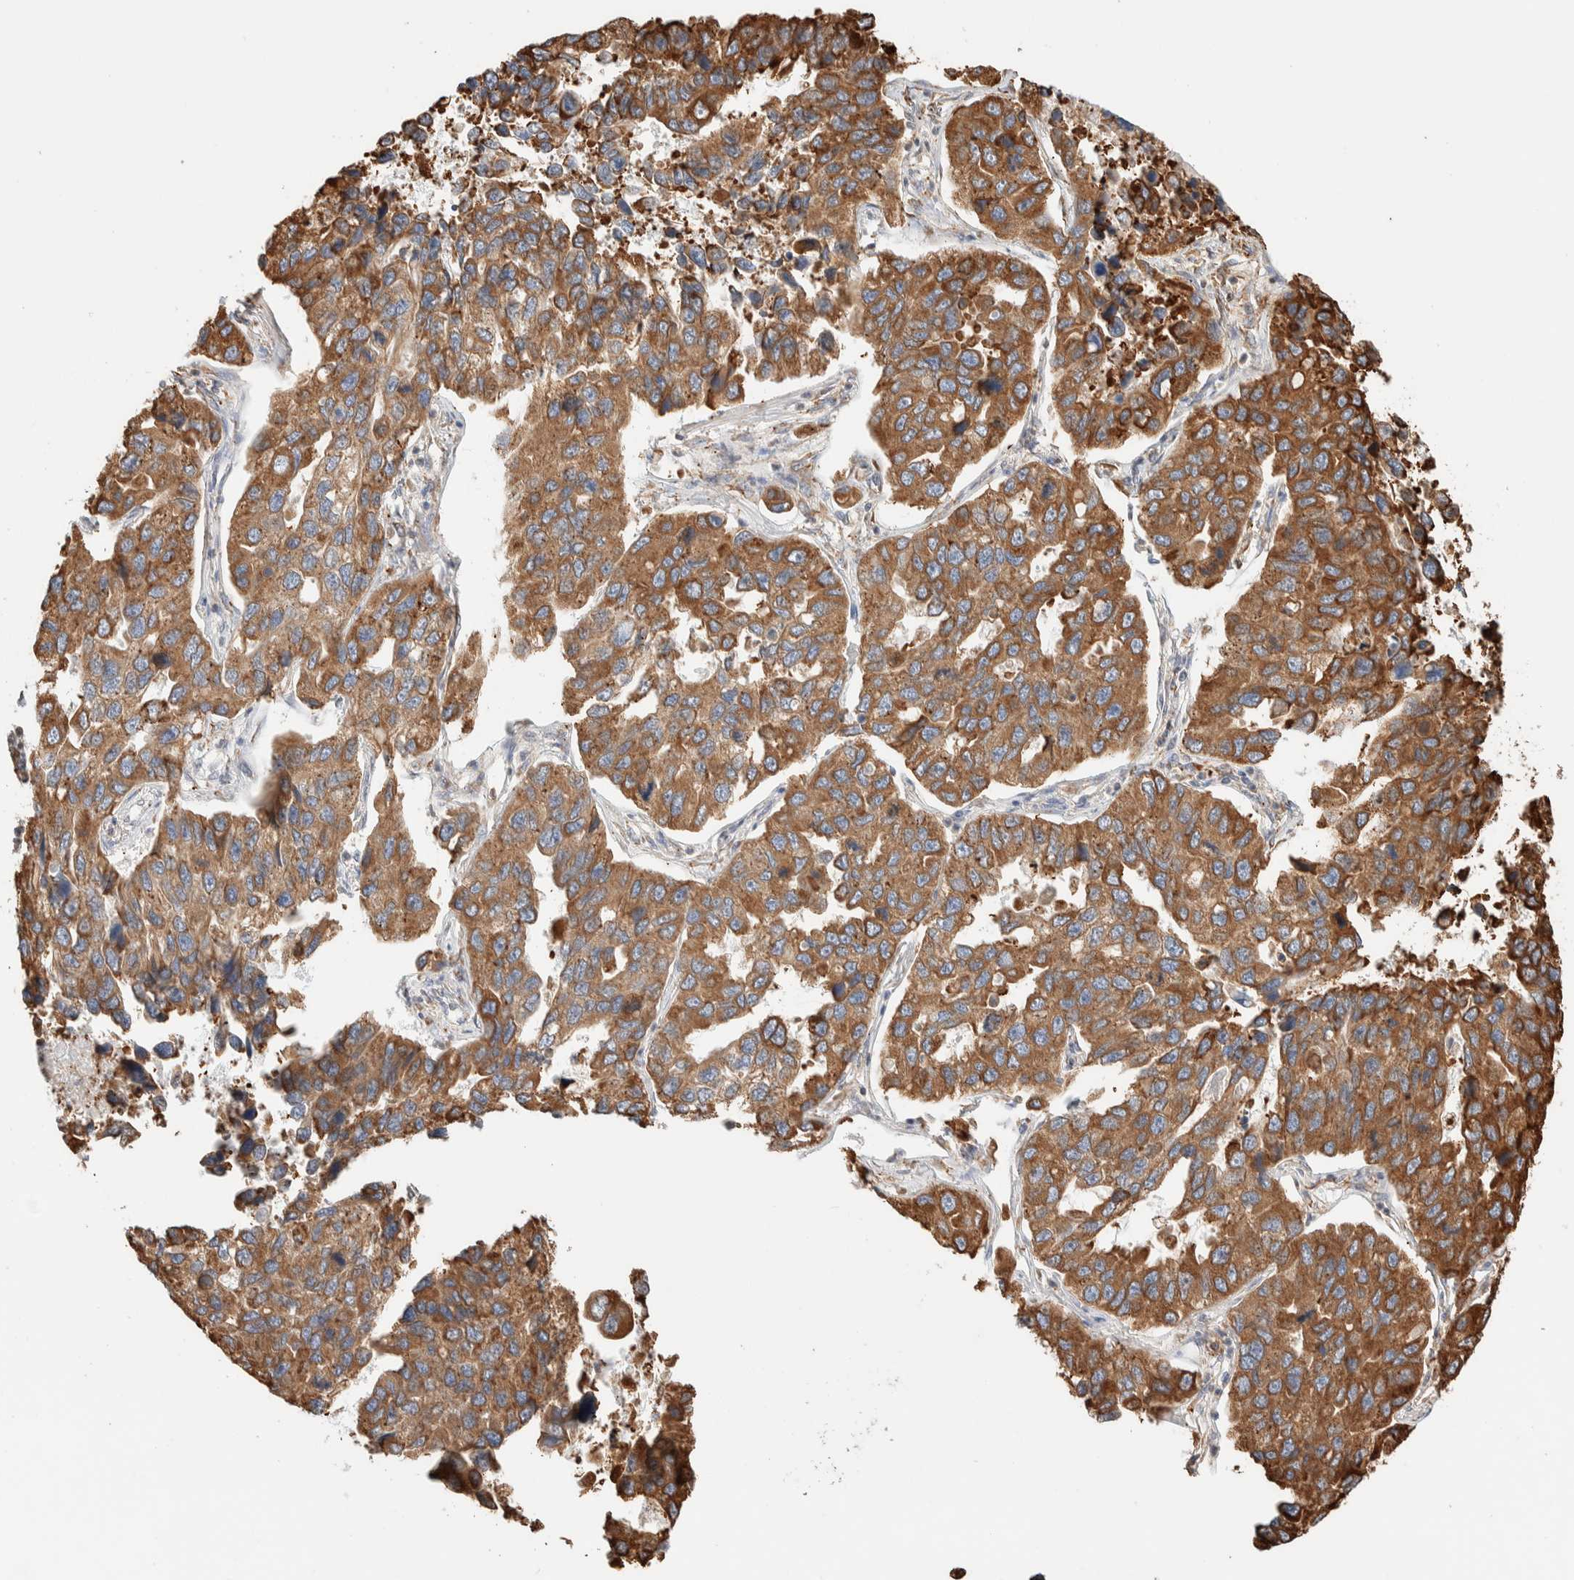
{"staining": {"intensity": "moderate", "quantity": ">75%", "location": "cytoplasmic/membranous"}, "tissue": "lung cancer", "cell_type": "Tumor cells", "image_type": "cancer", "snomed": [{"axis": "morphology", "description": "Adenocarcinoma, NOS"}, {"axis": "topography", "description": "Lung"}], "caption": "Human lung cancer (adenocarcinoma) stained with a brown dye displays moderate cytoplasmic/membranous positive positivity in about >75% of tumor cells.", "gene": "INTS1", "patient": {"sex": "male", "age": 64}}